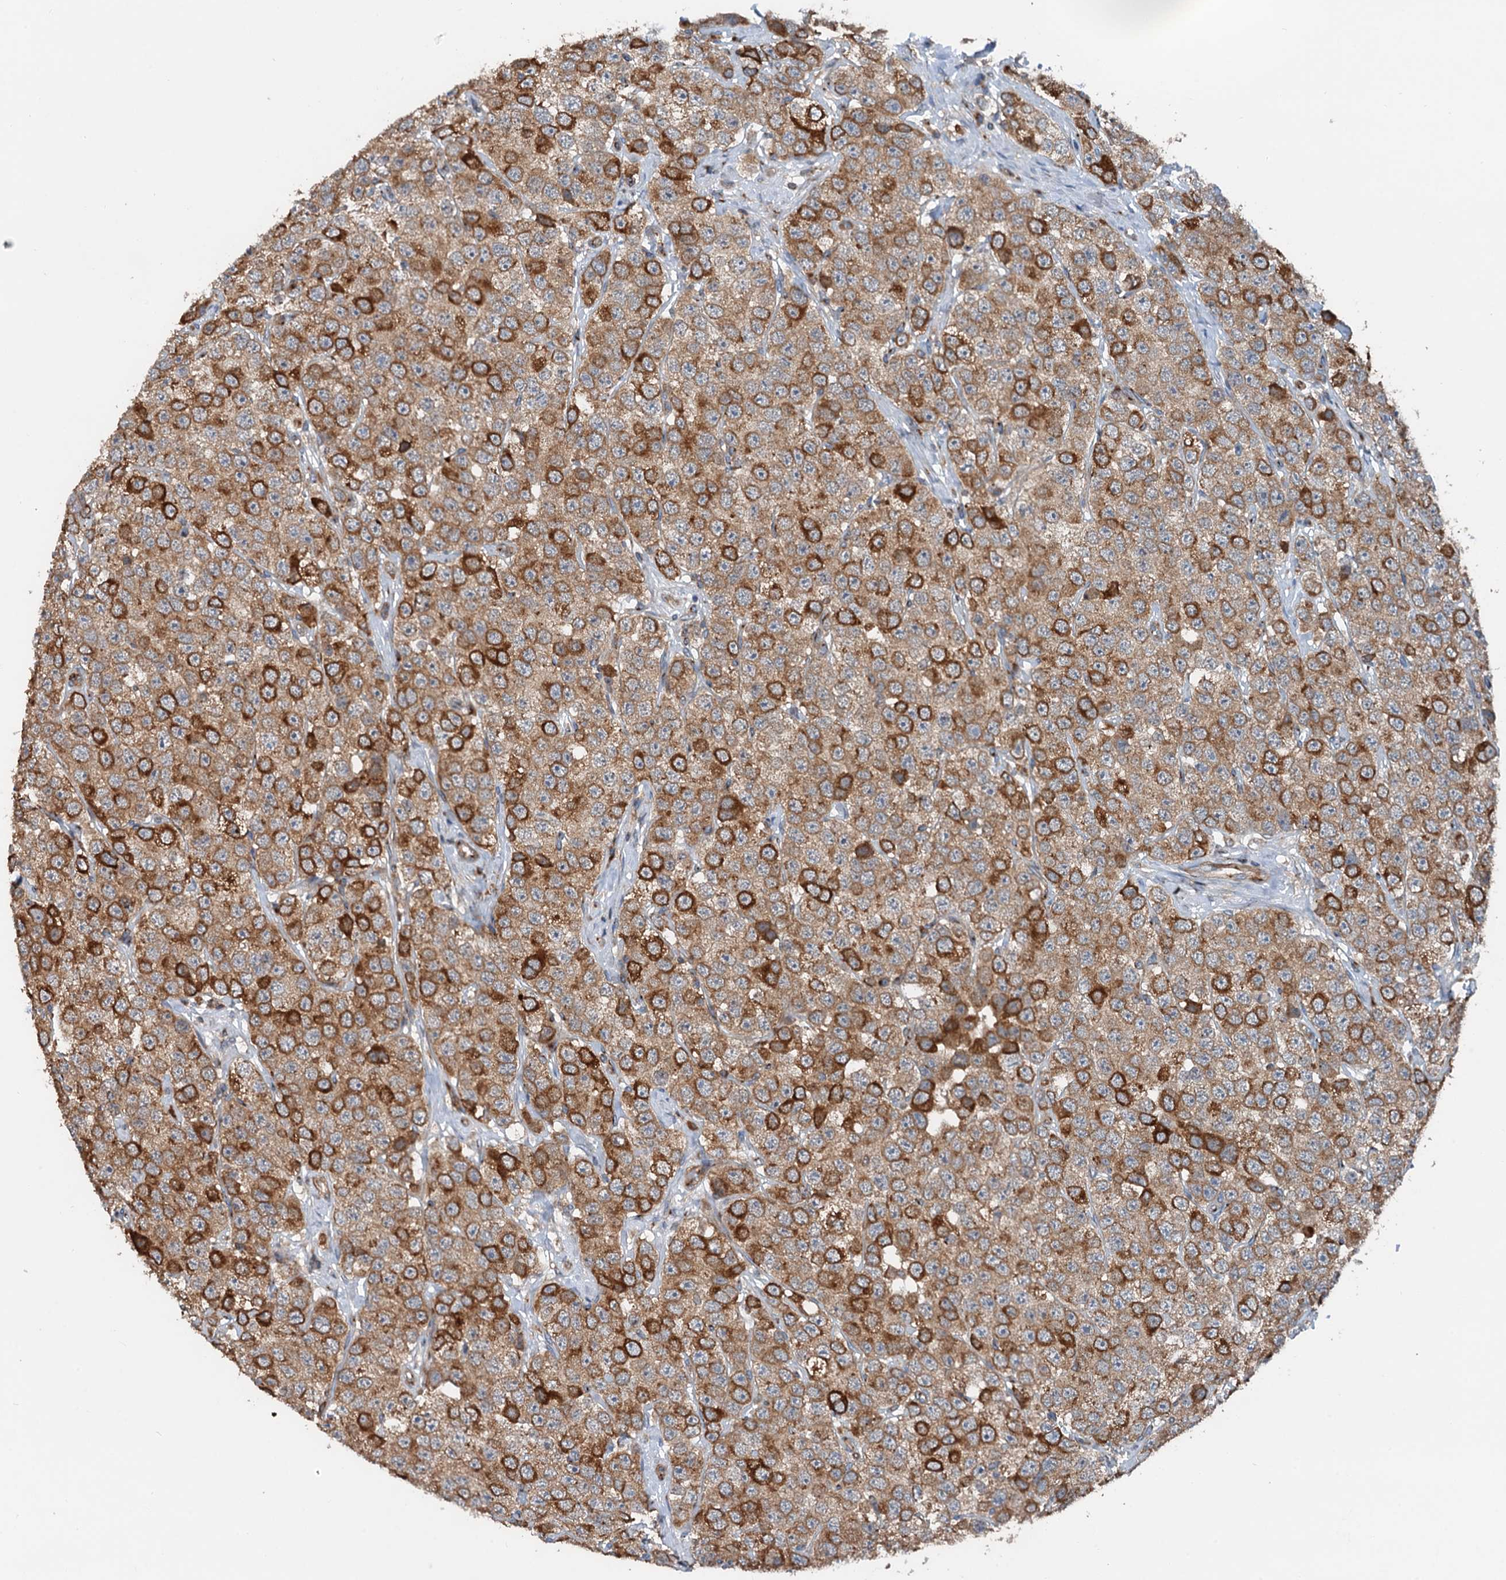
{"staining": {"intensity": "strong", "quantity": "25%-75%", "location": "cytoplasmic/membranous"}, "tissue": "testis cancer", "cell_type": "Tumor cells", "image_type": "cancer", "snomed": [{"axis": "morphology", "description": "Seminoma, NOS"}, {"axis": "topography", "description": "Testis"}], "caption": "Immunohistochemistry (DAB (3,3'-diaminobenzidine)) staining of human testis seminoma shows strong cytoplasmic/membranous protein expression in approximately 25%-75% of tumor cells.", "gene": "ANKRD26", "patient": {"sex": "male", "age": 28}}